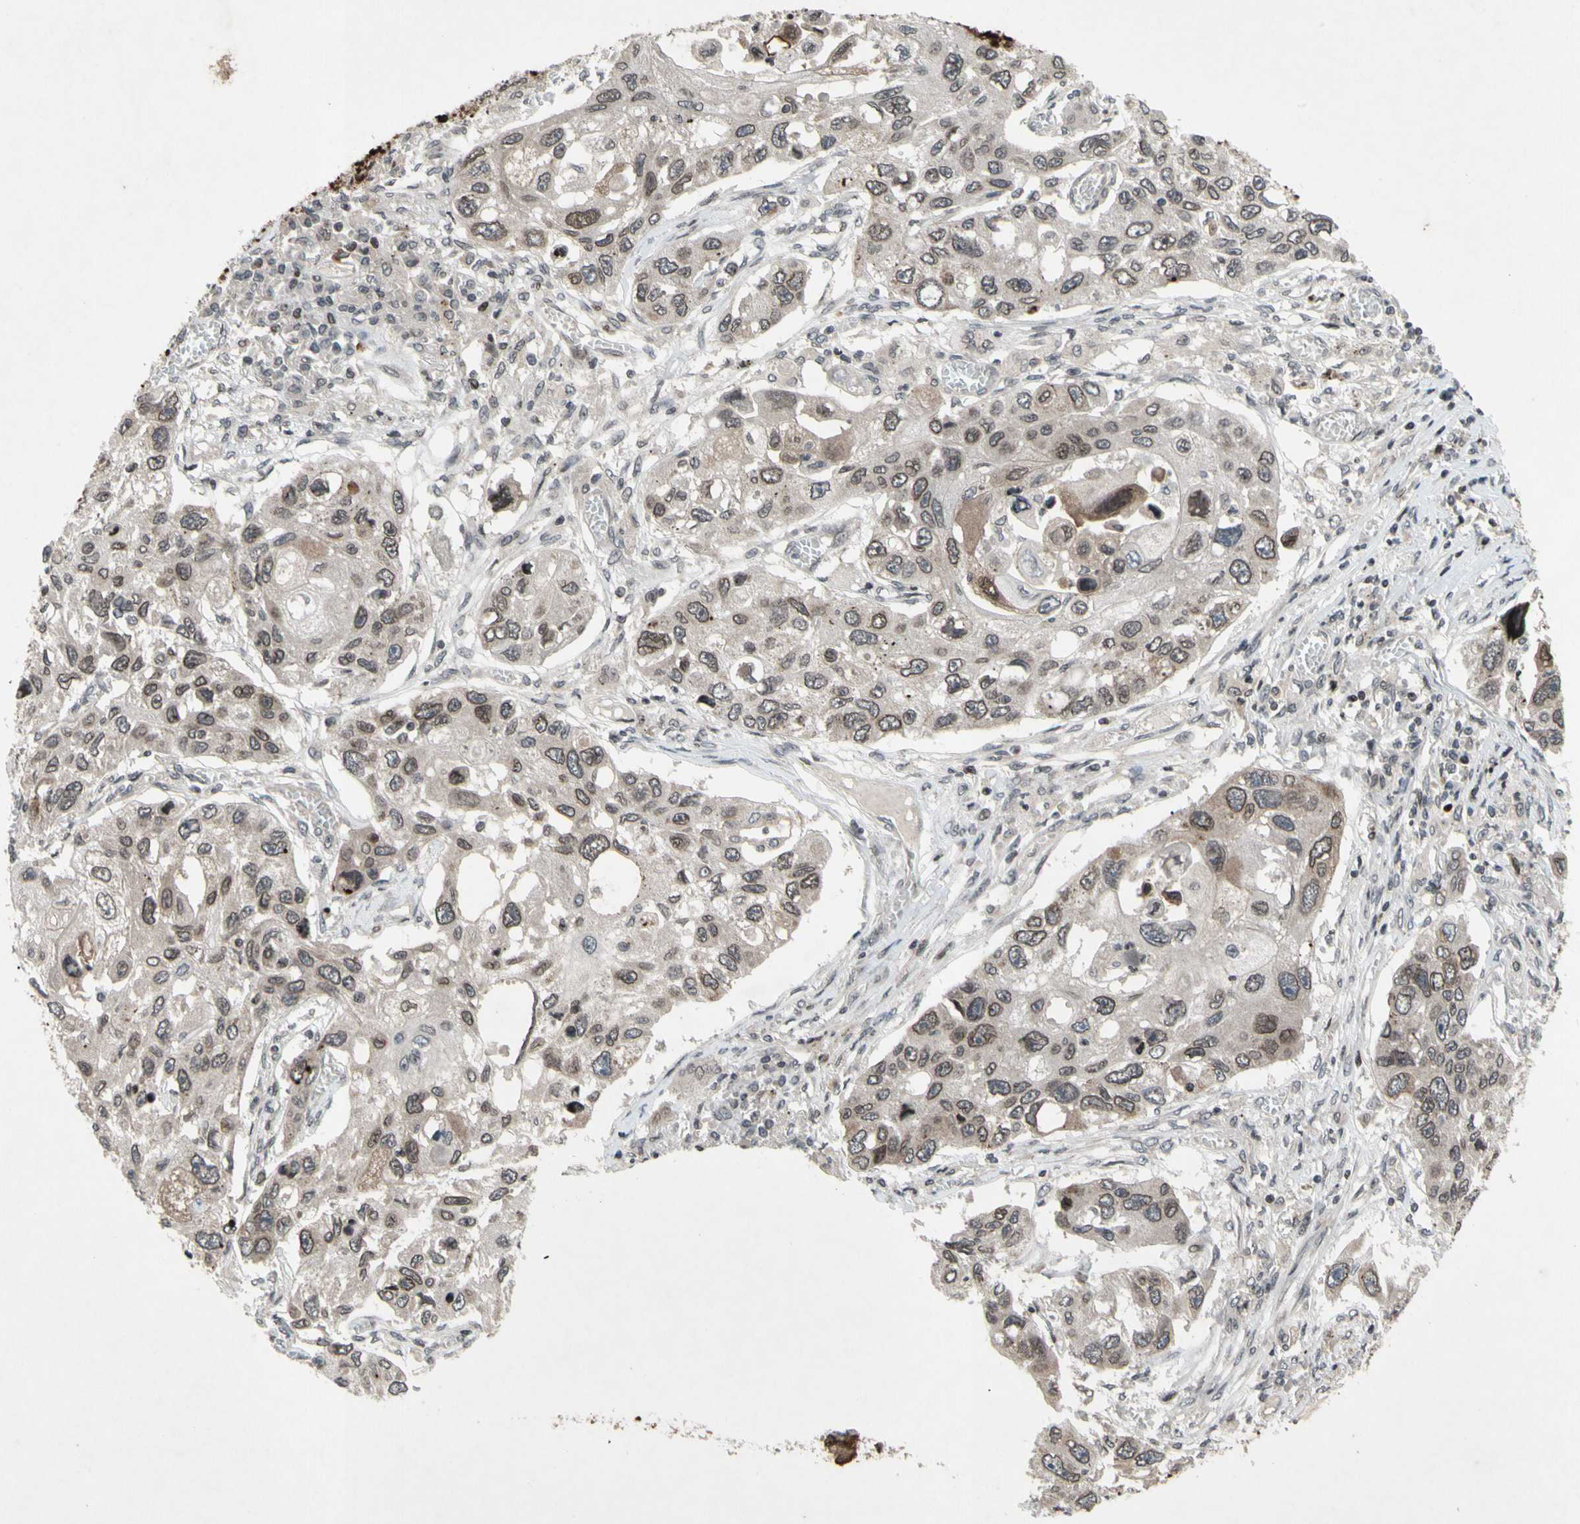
{"staining": {"intensity": "weak", "quantity": "25%-75%", "location": "cytoplasmic/membranous,nuclear"}, "tissue": "lung cancer", "cell_type": "Tumor cells", "image_type": "cancer", "snomed": [{"axis": "morphology", "description": "Squamous cell carcinoma, NOS"}, {"axis": "topography", "description": "Lung"}], "caption": "Protein expression analysis of lung cancer (squamous cell carcinoma) demonstrates weak cytoplasmic/membranous and nuclear expression in approximately 25%-75% of tumor cells. The staining was performed using DAB (3,3'-diaminobenzidine), with brown indicating positive protein expression. Nuclei are stained blue with hematoxylin.", "gene": "XPO1", "patient": {"sex": "male", "age": 71}}